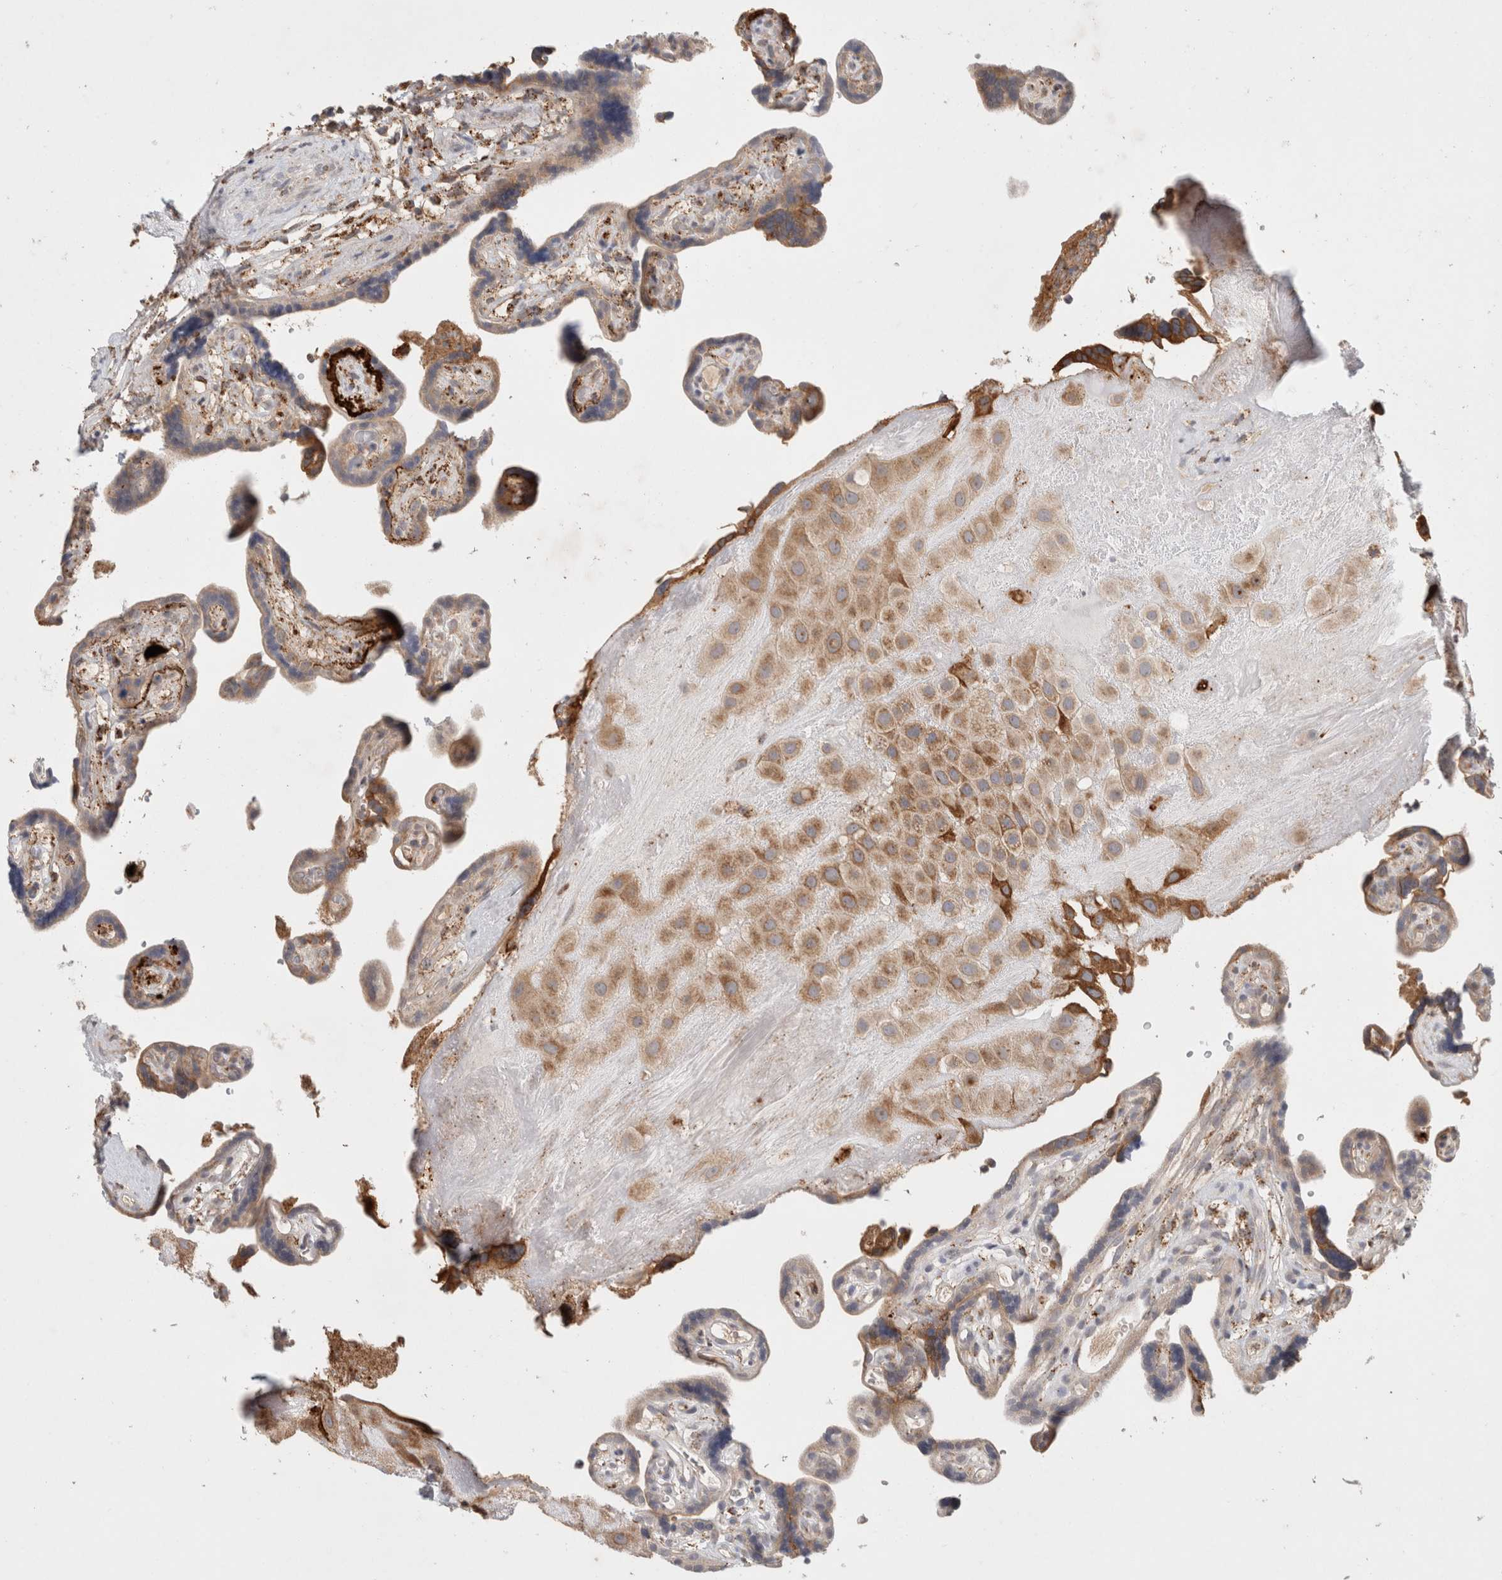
{"staining": {"intensity": "moderate", "quantity": ">75%", "location": "cytoplasmic/membranous"}, "tissue": "placenta", "cell_type": "Decidual cells", "image_type": "normal", "snomed": [{"axis": "morphology", "description": "Normal tissue, NOS"}, {"axis": "topography", "description": "Placenta"}], "caption": "Decidual cells exhibit medium levels of moderate cytoplasmic/membranous expression in about >75% of cells in benign placenta. (Brightfield microscopy of DAB IHC at high magnification).", "gene": "HROB", "patient": {"sex": "female", "age": 30}}